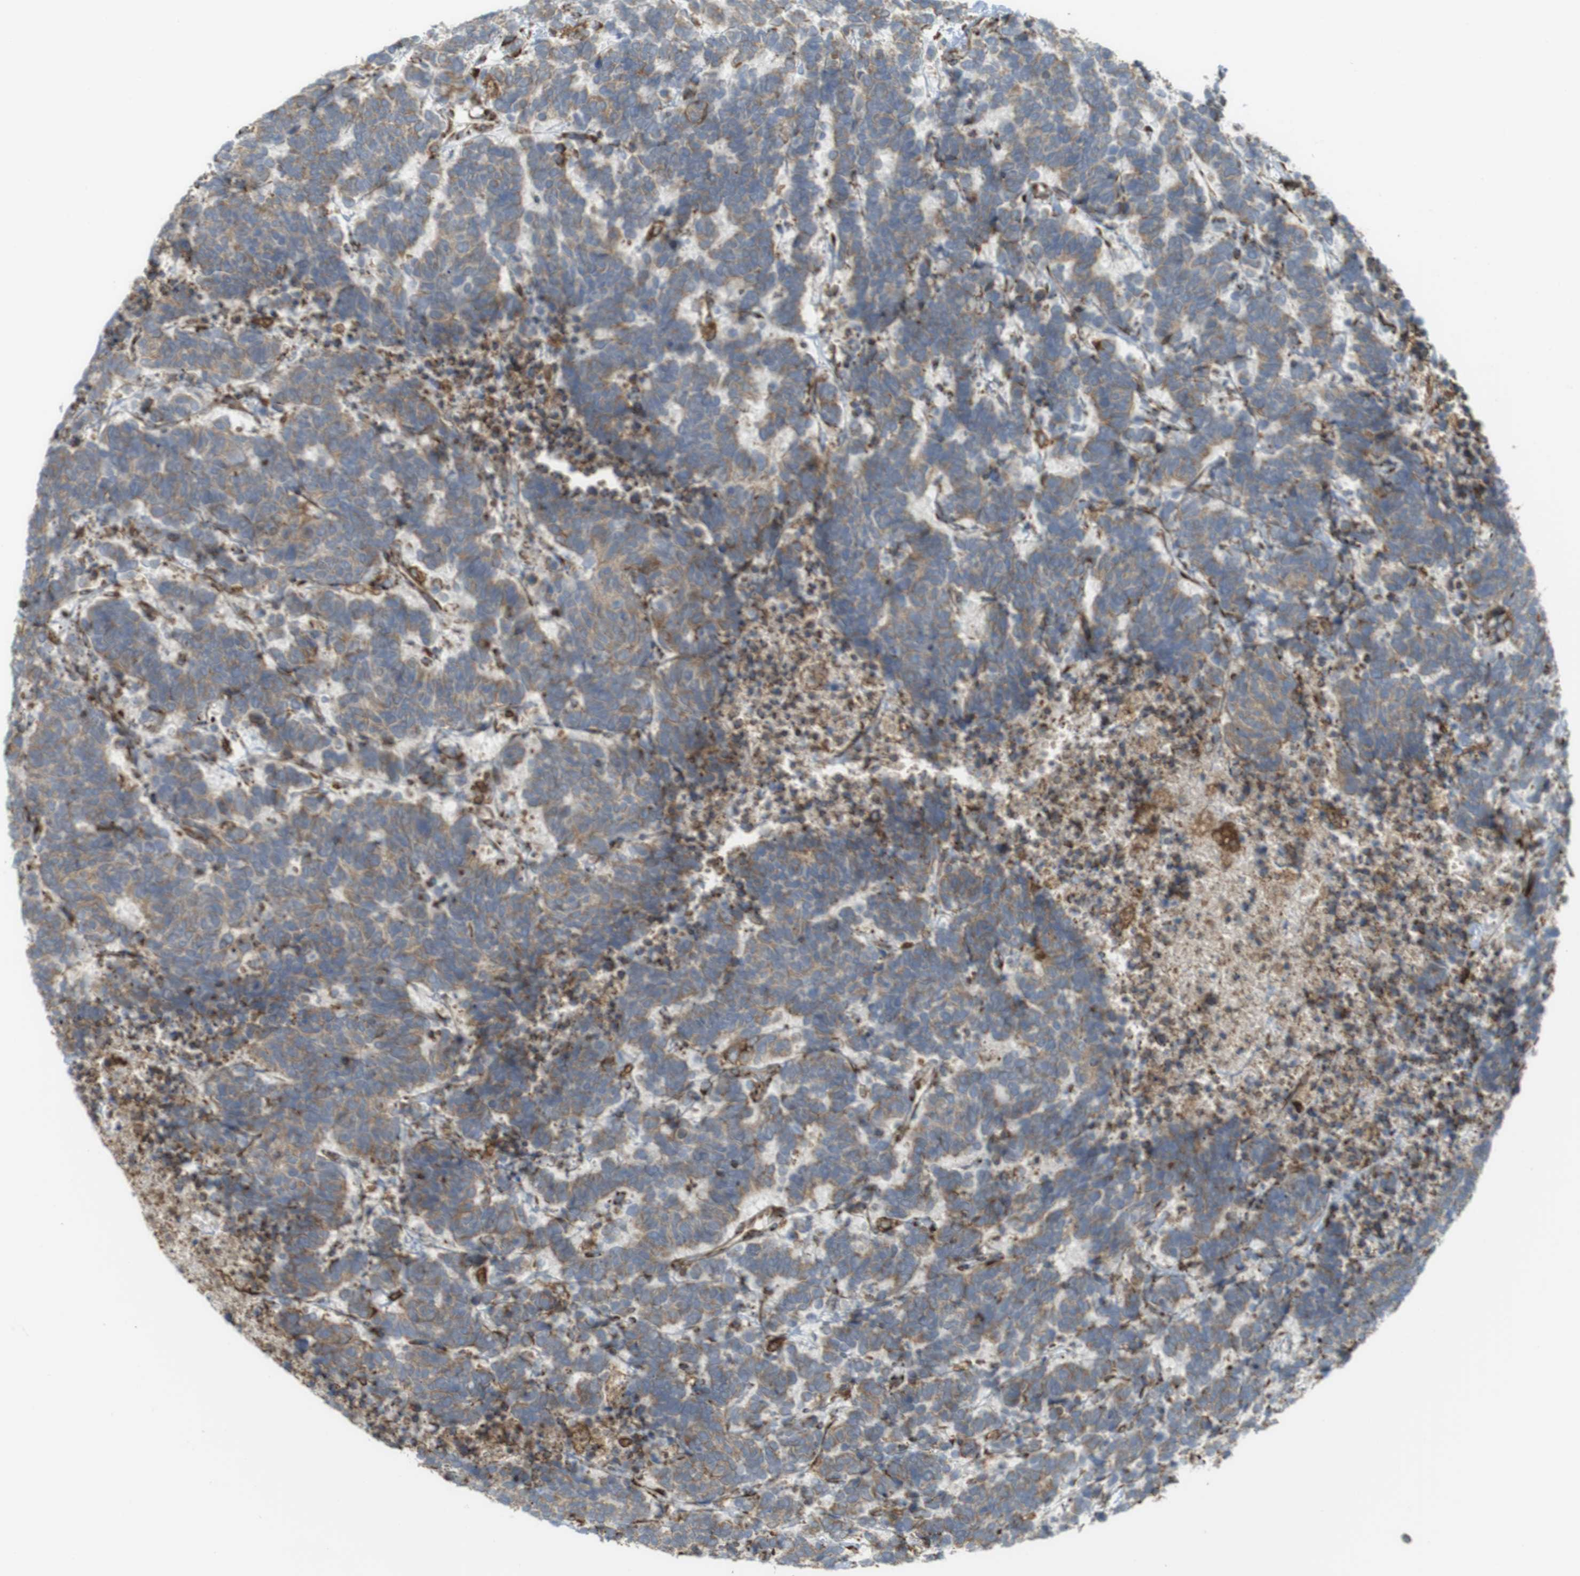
{"staining": {"intensity": "weak", "quantity": "25%-75%", "location": "cytoplasmic/membranous"}, "tissue": "carcinoid", "cell_type": "Tumor cells", "image_type": "cancer", "snomed": [{"axis": "morphology", "description": "Carcinoma, NOS"}, {"axis": "morphology", "description": "Carcinoid, malignant, NOS"}, {"axis": "topography", "description": "Urinary bladder"}], "caption": "Carcinoid tissue exhibits weak cytoplasmic/membranous expression in approximately 25%-75% of tumor cells, visualized by immunohistochemistry.", "gene": "MBOAT2", "patient": {"sex": "male", "age": 57}}